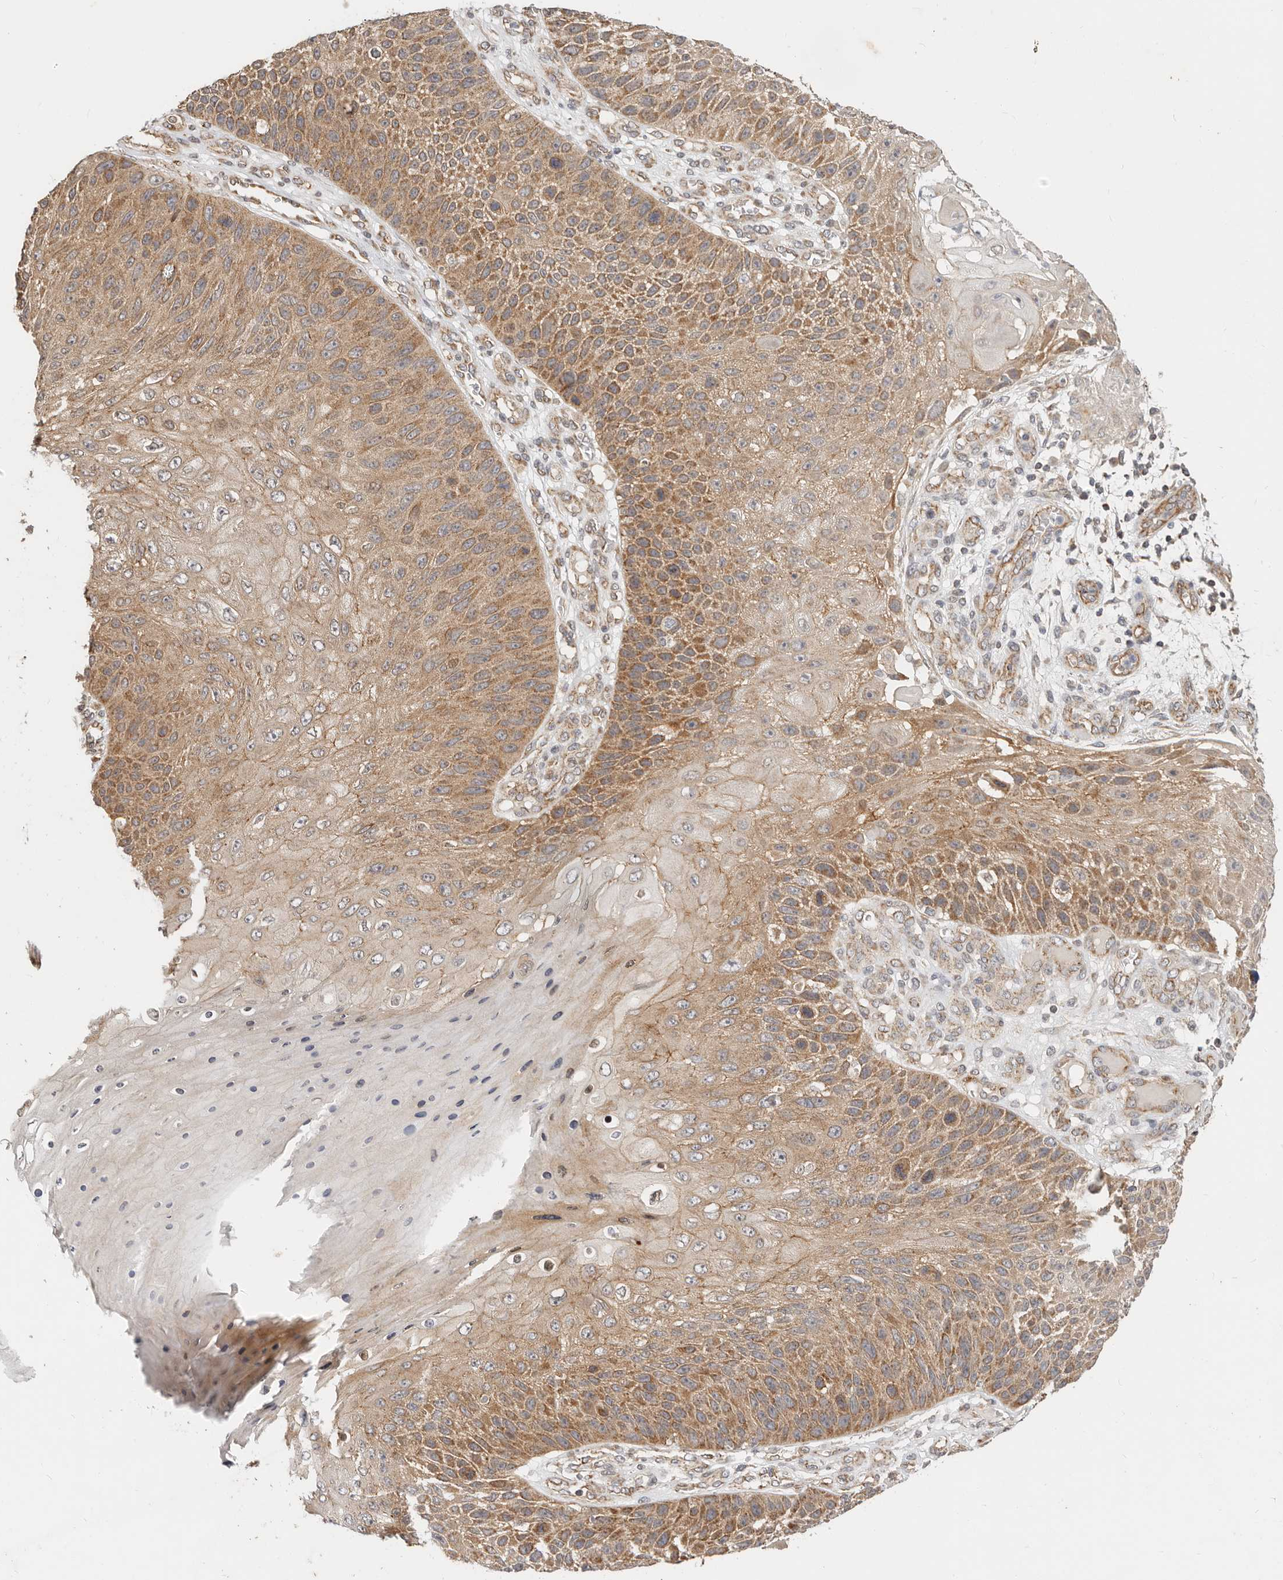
{"staining": {"intensity": "moderate", "quantity": "25%-75%", "location": "cytoplasmic/membranous"}, "tissue": "skin cancer", "cell_type": "Tumor cells", "image_type": "cancer", "snomed": [{"axis": "morphology", "description": "Squamous cell carcinoma, NOS"}, {"axis": "topography", "description": "Skin"}], "caption": "Tumor cells reveal medium levels of moderate cytoplasmic/membranous expression in about 25%-75% of cells in squamous cell carcinoma (skin). The protein is stained brown, and the nuclei are stained in blue (DAB (3,3'-diaminobenzidine) IHC with brightfield microscopy, high magnification).", "gene": "USP49", "patient": {"sex": "female", "age": 88}}